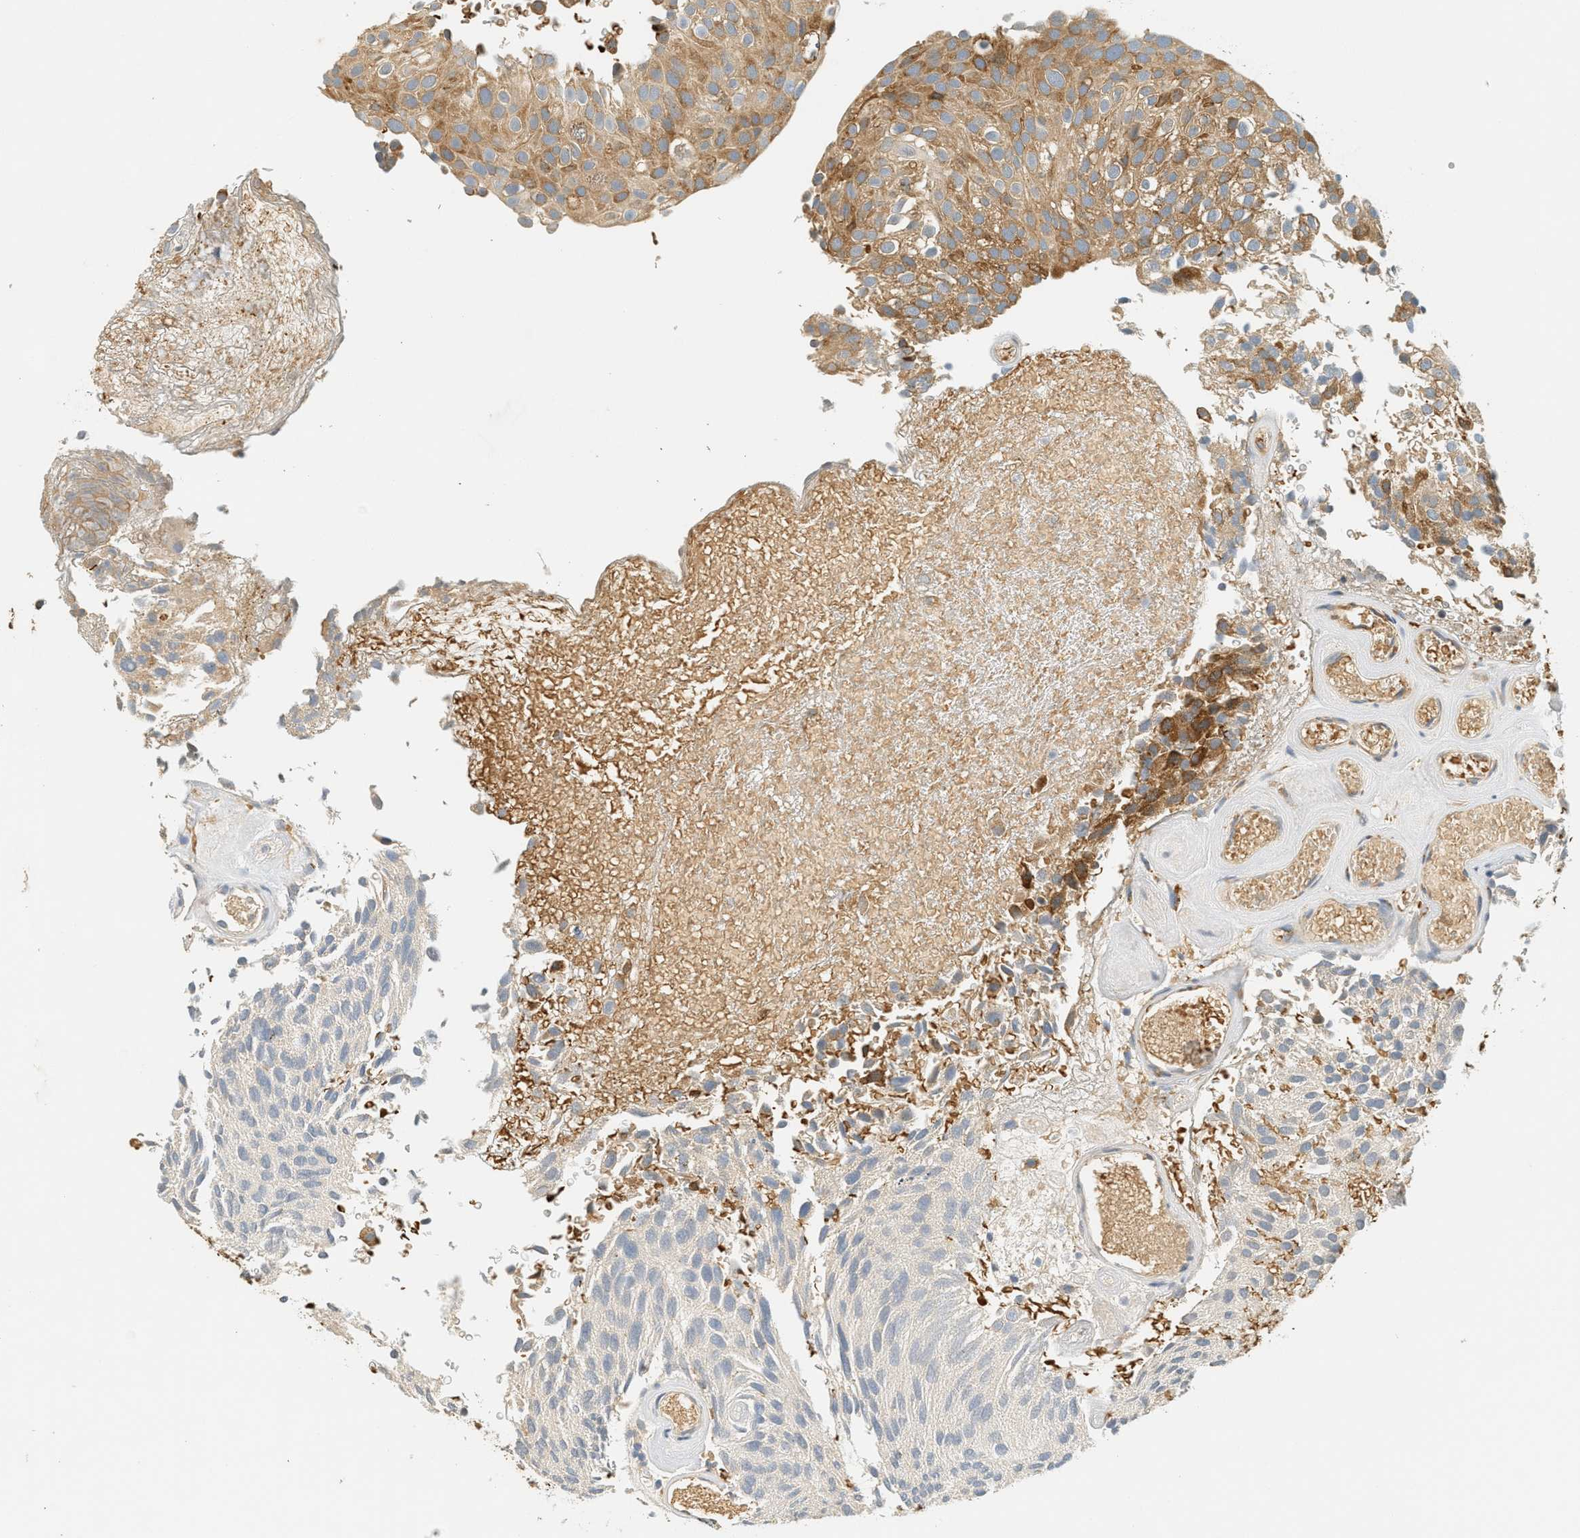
{"staining": {"intensity": "moderate", "quantity": ">75%", "location": "cytoplasmic/membranous"}, "tissue": "urothelial cancer", "cell_type": "Tumor cells", "image_type": "cancer", "snomed": [{"axis": "morphology", "description": "Urothelial carcinoma, Low grade"}, {"axis": "topography", "description": "Urinary bladder"}], "caption": "Approximately >75% of tumor cells in urothelial carcinoma (low-grade) display moderate cytoplasmic/membranous protein positivity as visualized by brown immunohistochemical staining.", "gene": "PDK1", "patient": {"sex": "male", "age": 78}}